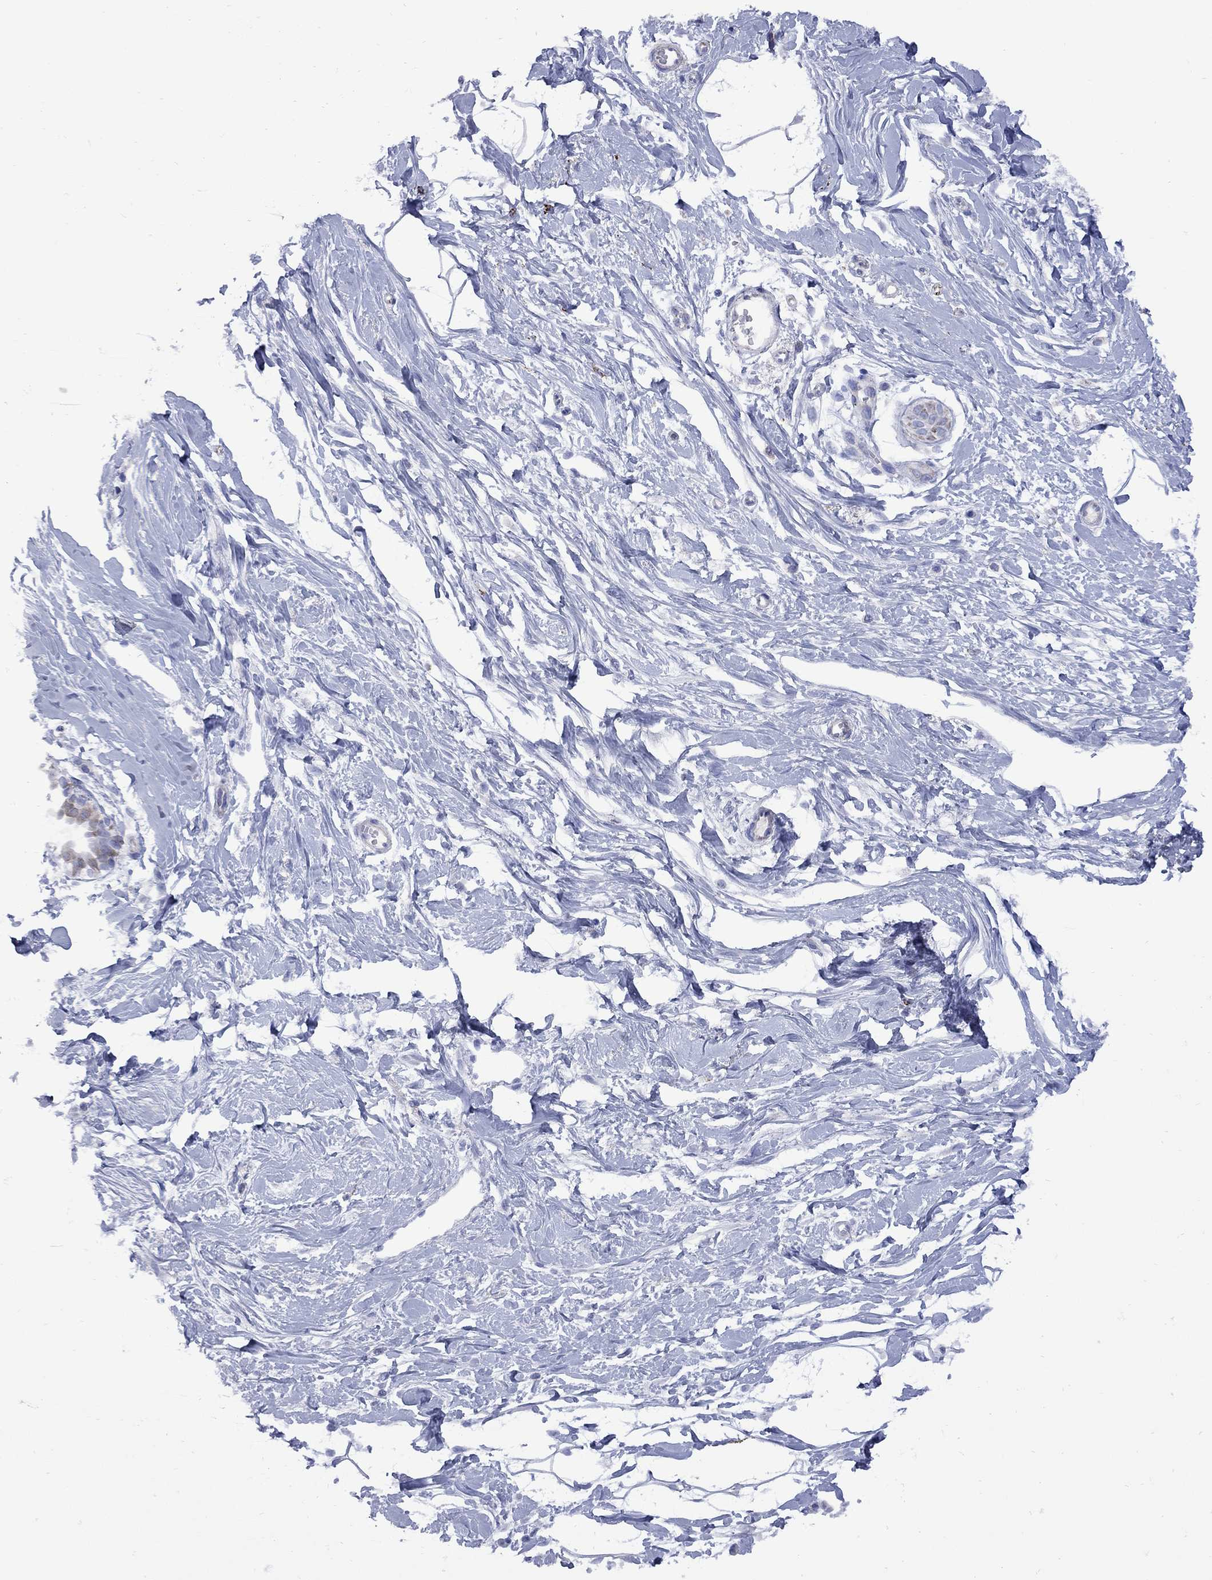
{"staining": {"intensity": "negative", "quantity": "none", "location": "none"}, "tissue": "breast", "cell_type": "Adipocytes", "image_type": "normal", "snomed": [{"axis": "morphology", "description": "Normal tissue, NOS"}, {"axis": "topography", "description": "Breast"}], "caption": "DAB (3,3'-diaminobenzidine) immunohistochemical staining of unremarkable breast exhibits no significant staining in adipocytes.", "gene": "SESTD1", "patient": {"sex": "female", "age": 49}}